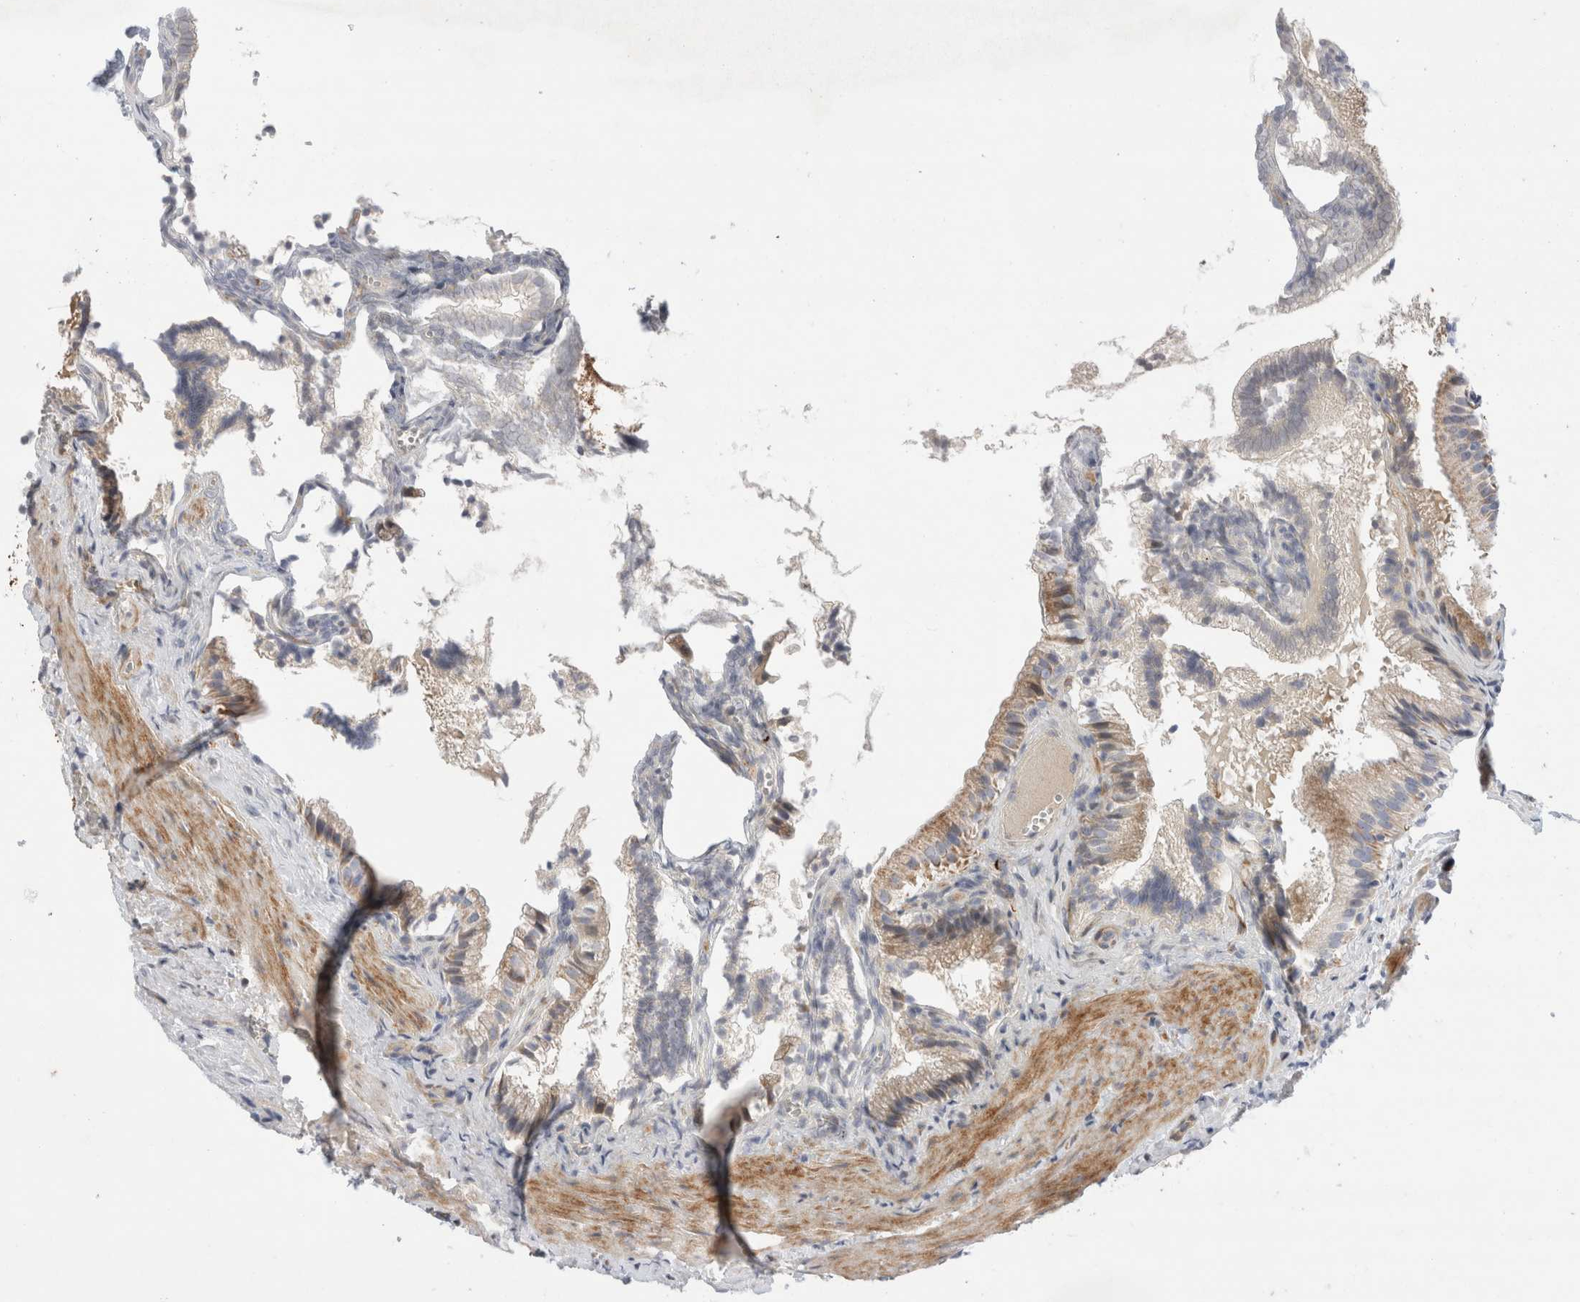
{"staining": {"intensity": "moderate", "quantity": "25%-75%", "location": "cytoplasmic/membranous"}, "tissue": "gallbladder", "cell_type": "Glandular cells", "image_type": "normal", "snomed": [{"axis": "morphology", "description": "Normal tissue, NOS"}, {"axis": "topography", "description": "Gallbladder"}], "caption": "High-power microscopy captured an immunohistochemistry (IHC) micrograph of benign gallbladder, revealing moderate cytoplasmic/membranous positivity in approximately 25%-75% of glandular cells.", "gene": "ECHDC2", "patient": {"sex": "male", "age": 38}}